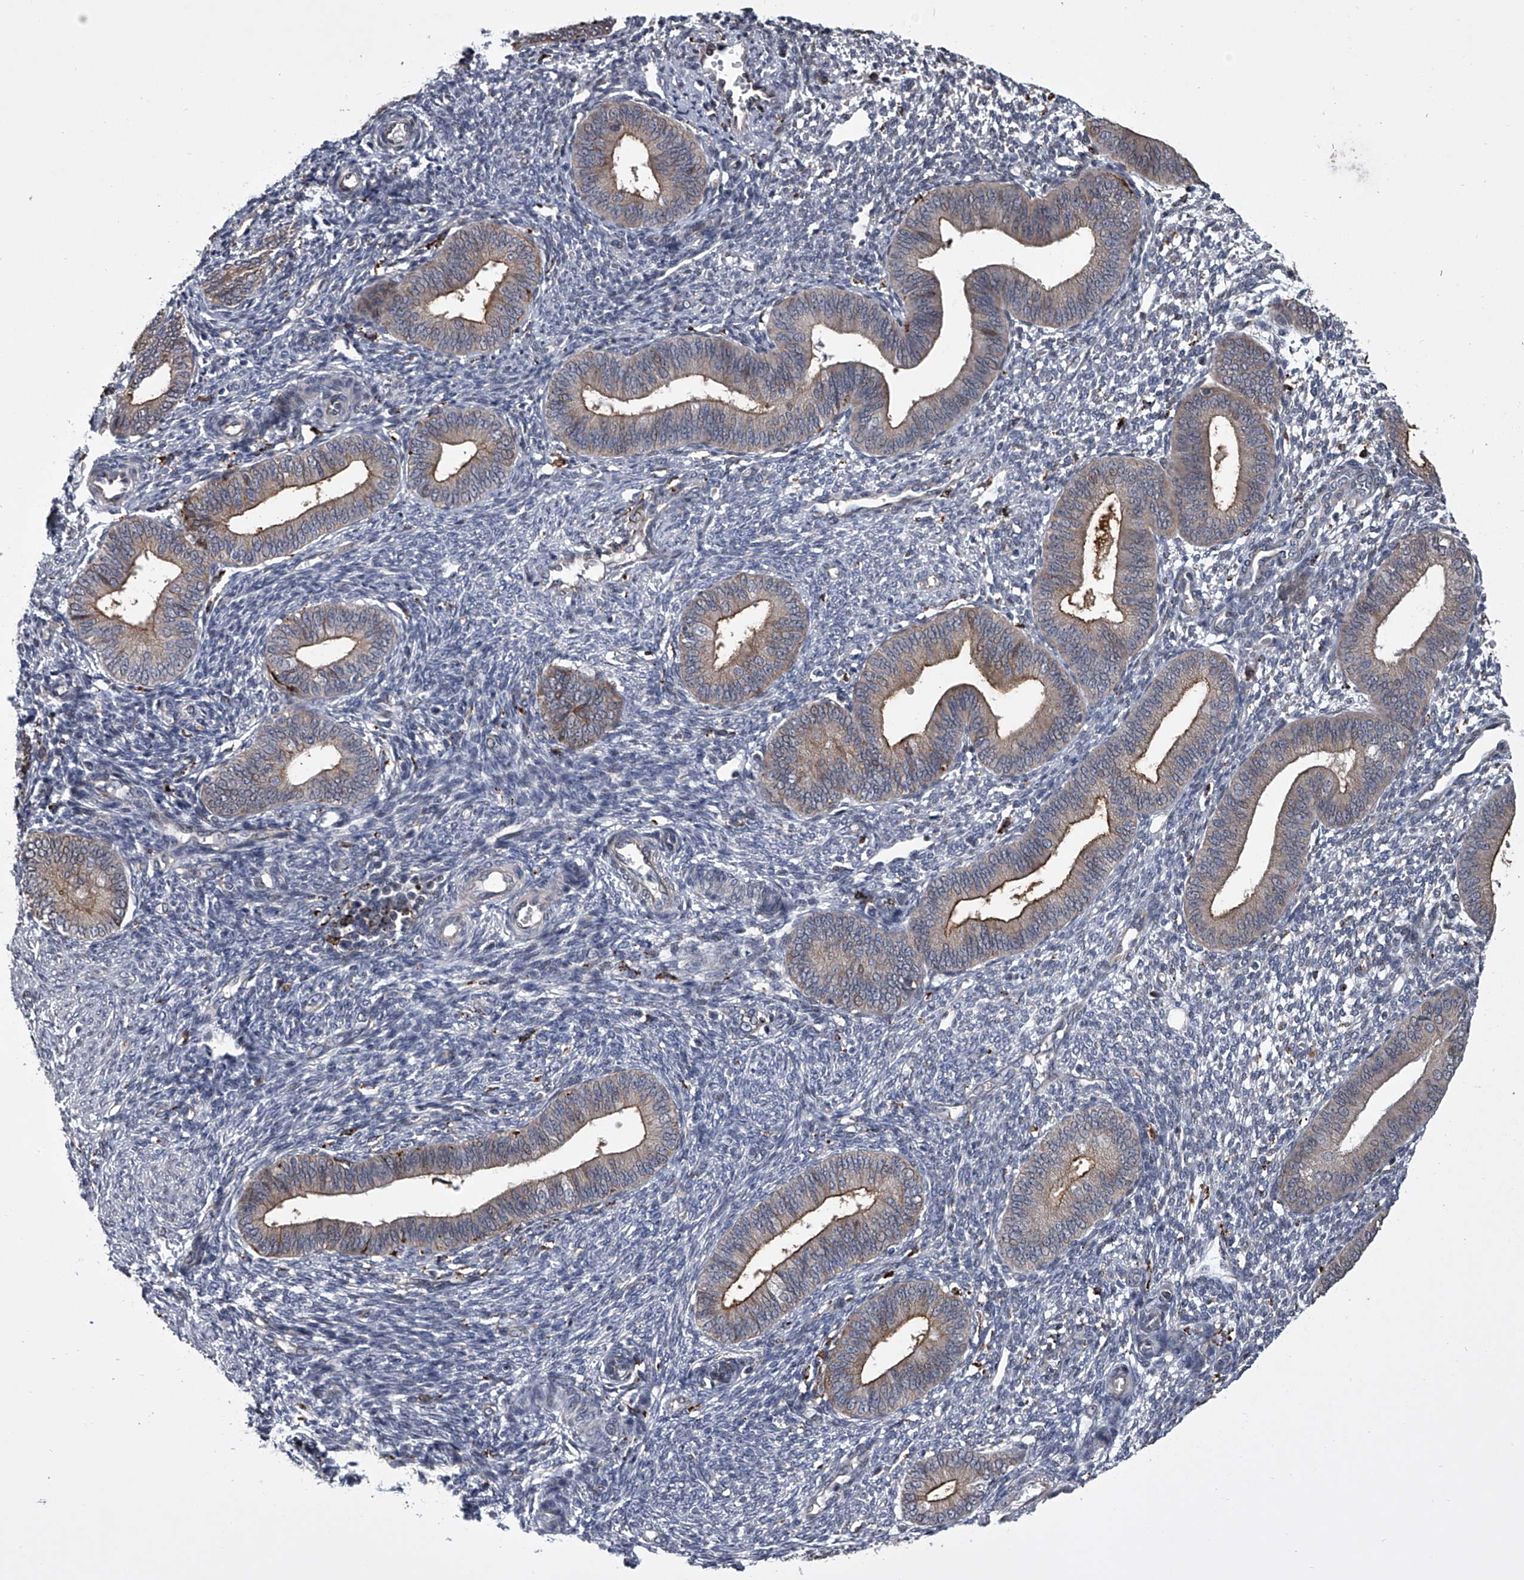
{"staining": {"intensity": "negative", "quantity": "none", "location": "none"}, "tissue": "endometrium", "cell_type": "Cells in endometrial stroma", "image_type": "normal", "snomed": [{"axis": "morphology", "description": "Normal tissue, NOS"}, {"axis": "topography", "description": "Endometrium"}], "caption": "Immunohistochemical staining of benign human endometrium reveals no significant expression in cells in endometrial stroma. (DAB immunohistochemistry (IHC), high magnification).", "gene": "TRIM8", "patient": {"sex": "female", "age": 46}}